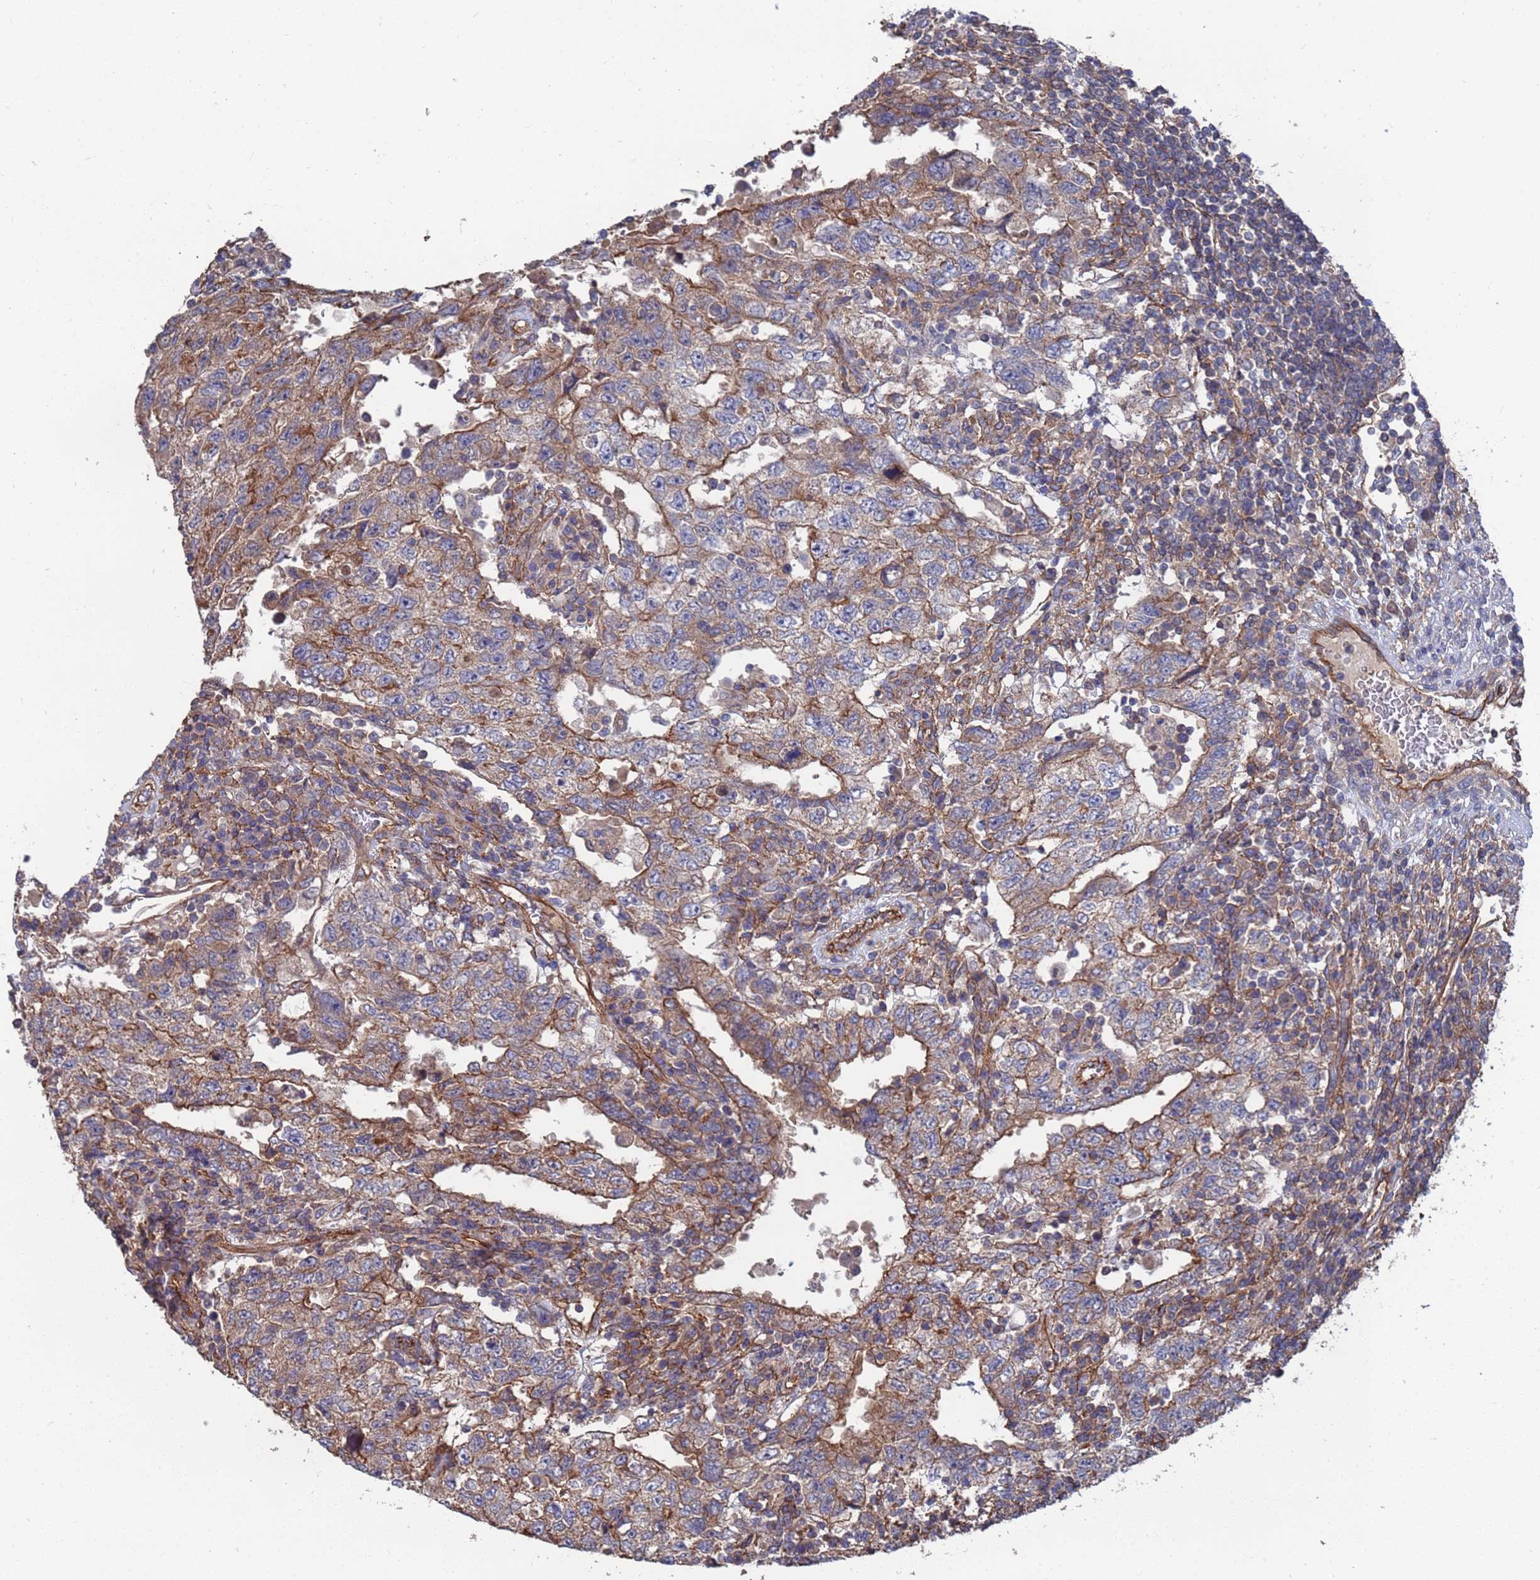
{"staining": {"intensity": "moderate", "quantity": "25%-75%", "location": "cytoplasmic/membranous"}, "tissue": "testis cancer", "cell_type": "Tumor cells", "image_type": "cancer", "snomed": [{"axis": "morphology", "description": "Carcinoma, Embryonal, NOS"}, {"axis": "topography", "description": "Testis"}], "caption": "Immunohistochemistry (IHC) photomicrograph of testis embryonal carcinoma stained for a protein (brown), which exhibits medium levels of moderate cytoplasmic/membranous positivity in about 25%-75% of tumor cells.", "gene": "NDUFAF6", "patient": {"sex": "male", "age": 26}}